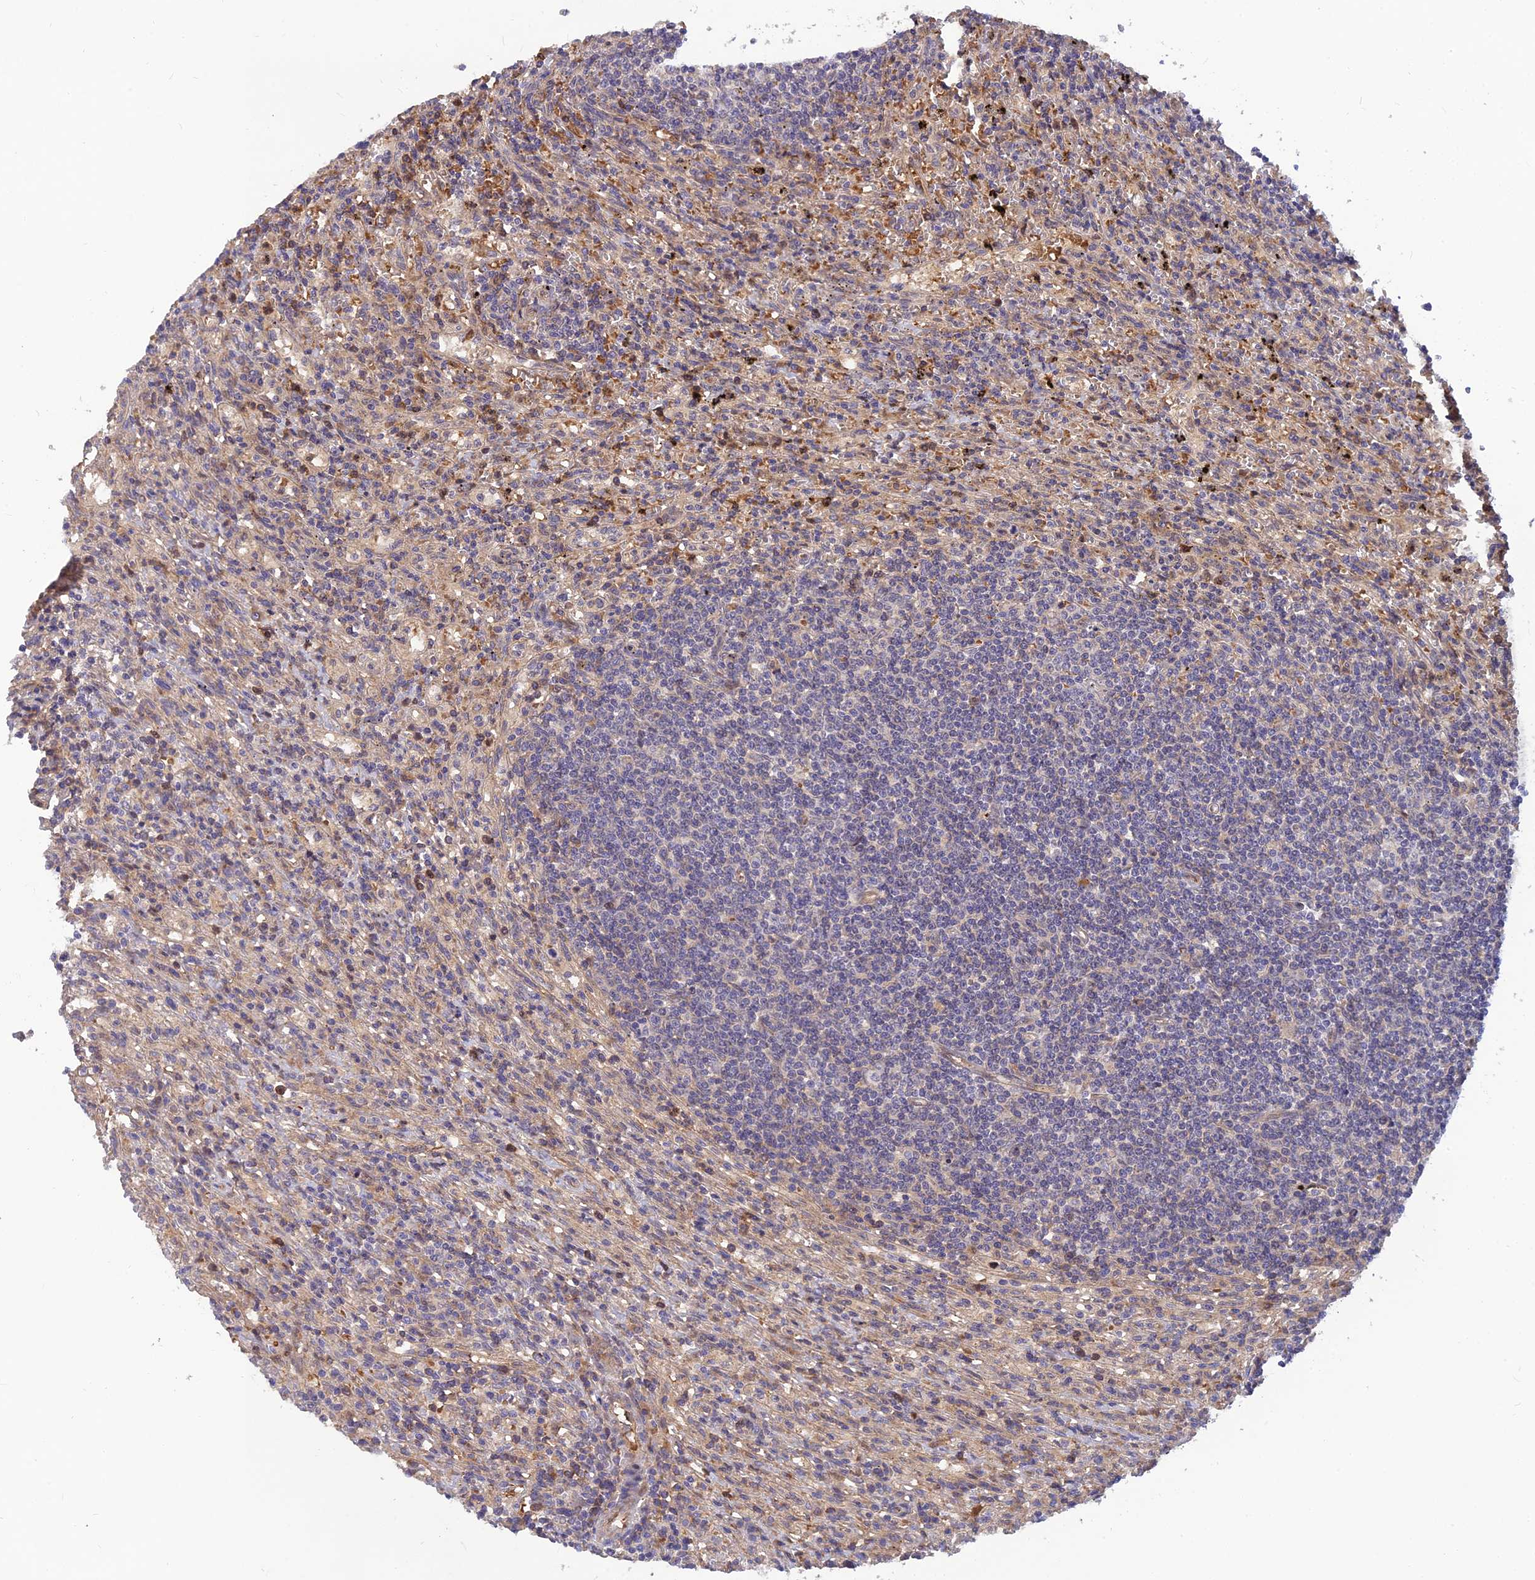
{"staining": {"intensity": "negative", "quantity": "none", "location": "none"}, "tissue": "lymphoma", "cell_type": "Tumor cells", "image_type": "cancer", "snomed": [{"axis": "morphology", "description": "Malignant lymphoma, non-Hodgkin's type, Low grade"}, {"axis": "topography", "description": "Spleen"}], "caption": "A high-resolution micrograph shows immunohistochemistry staining of malignant lymphoma, non-Hodgkin's type (low-grade), which demonstrates no significant staining in tumor cells.", "gene": "FAM151B", "patient": {"sex": "male", "age": 76}}